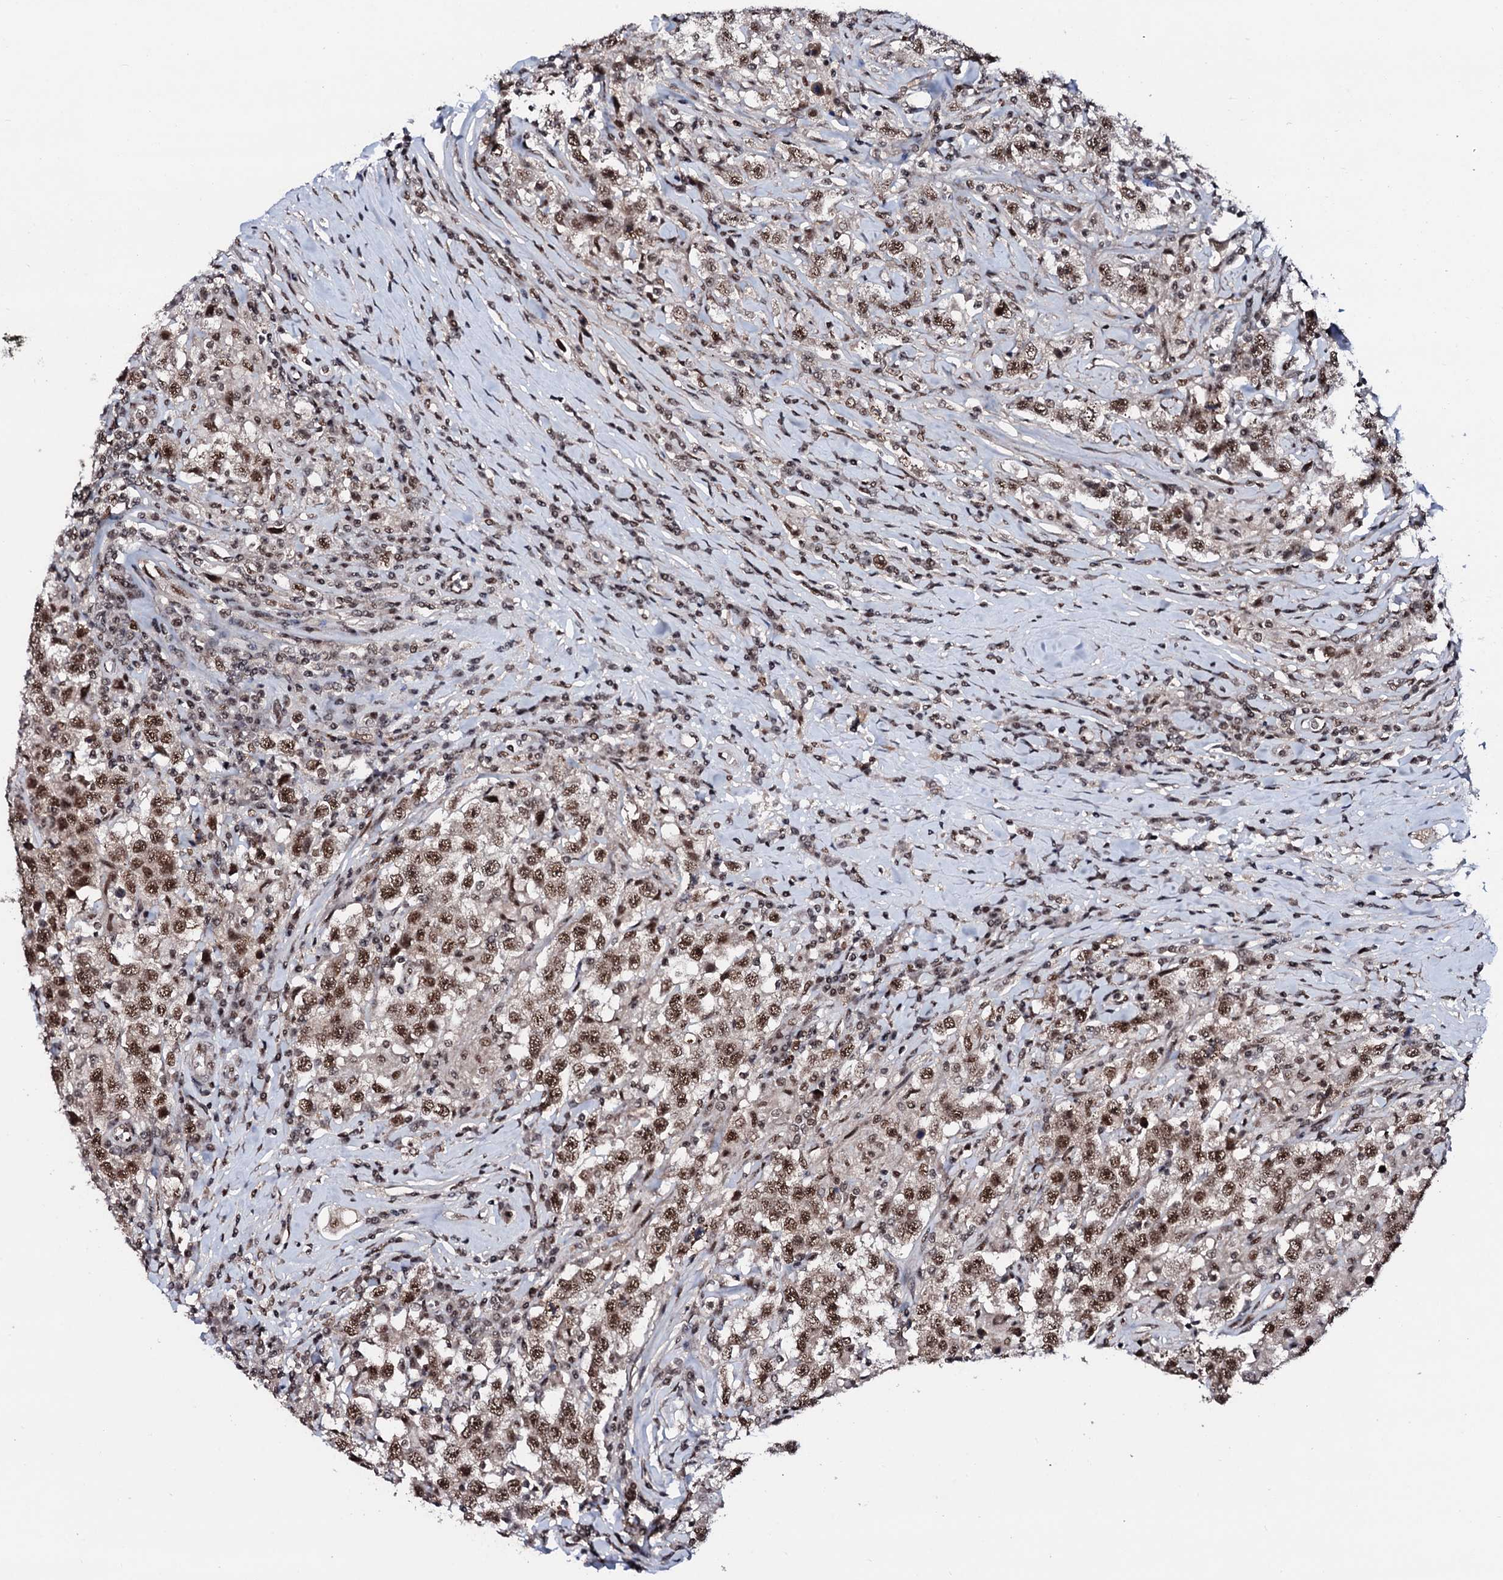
{"staining": {"intensity": "moderate", "quantity": ">75%", "location": "nuclear"}, "tissue": "testis cancer", "cell_type": "Tumor cells", "image_type": "cancer", "snomed": [{"axis": "morphology", "description": "Seminoma, NOS"}, {"axis": "topography", "description": "Testis"}], "caption": "This histopathology image shows IHC staining of testis cancer (seminoma), with medium moderate nuclear expression in about >75% of tumor cells.", "gene": "PRPF18", "patient": {"sex": "male", "age": 41}}